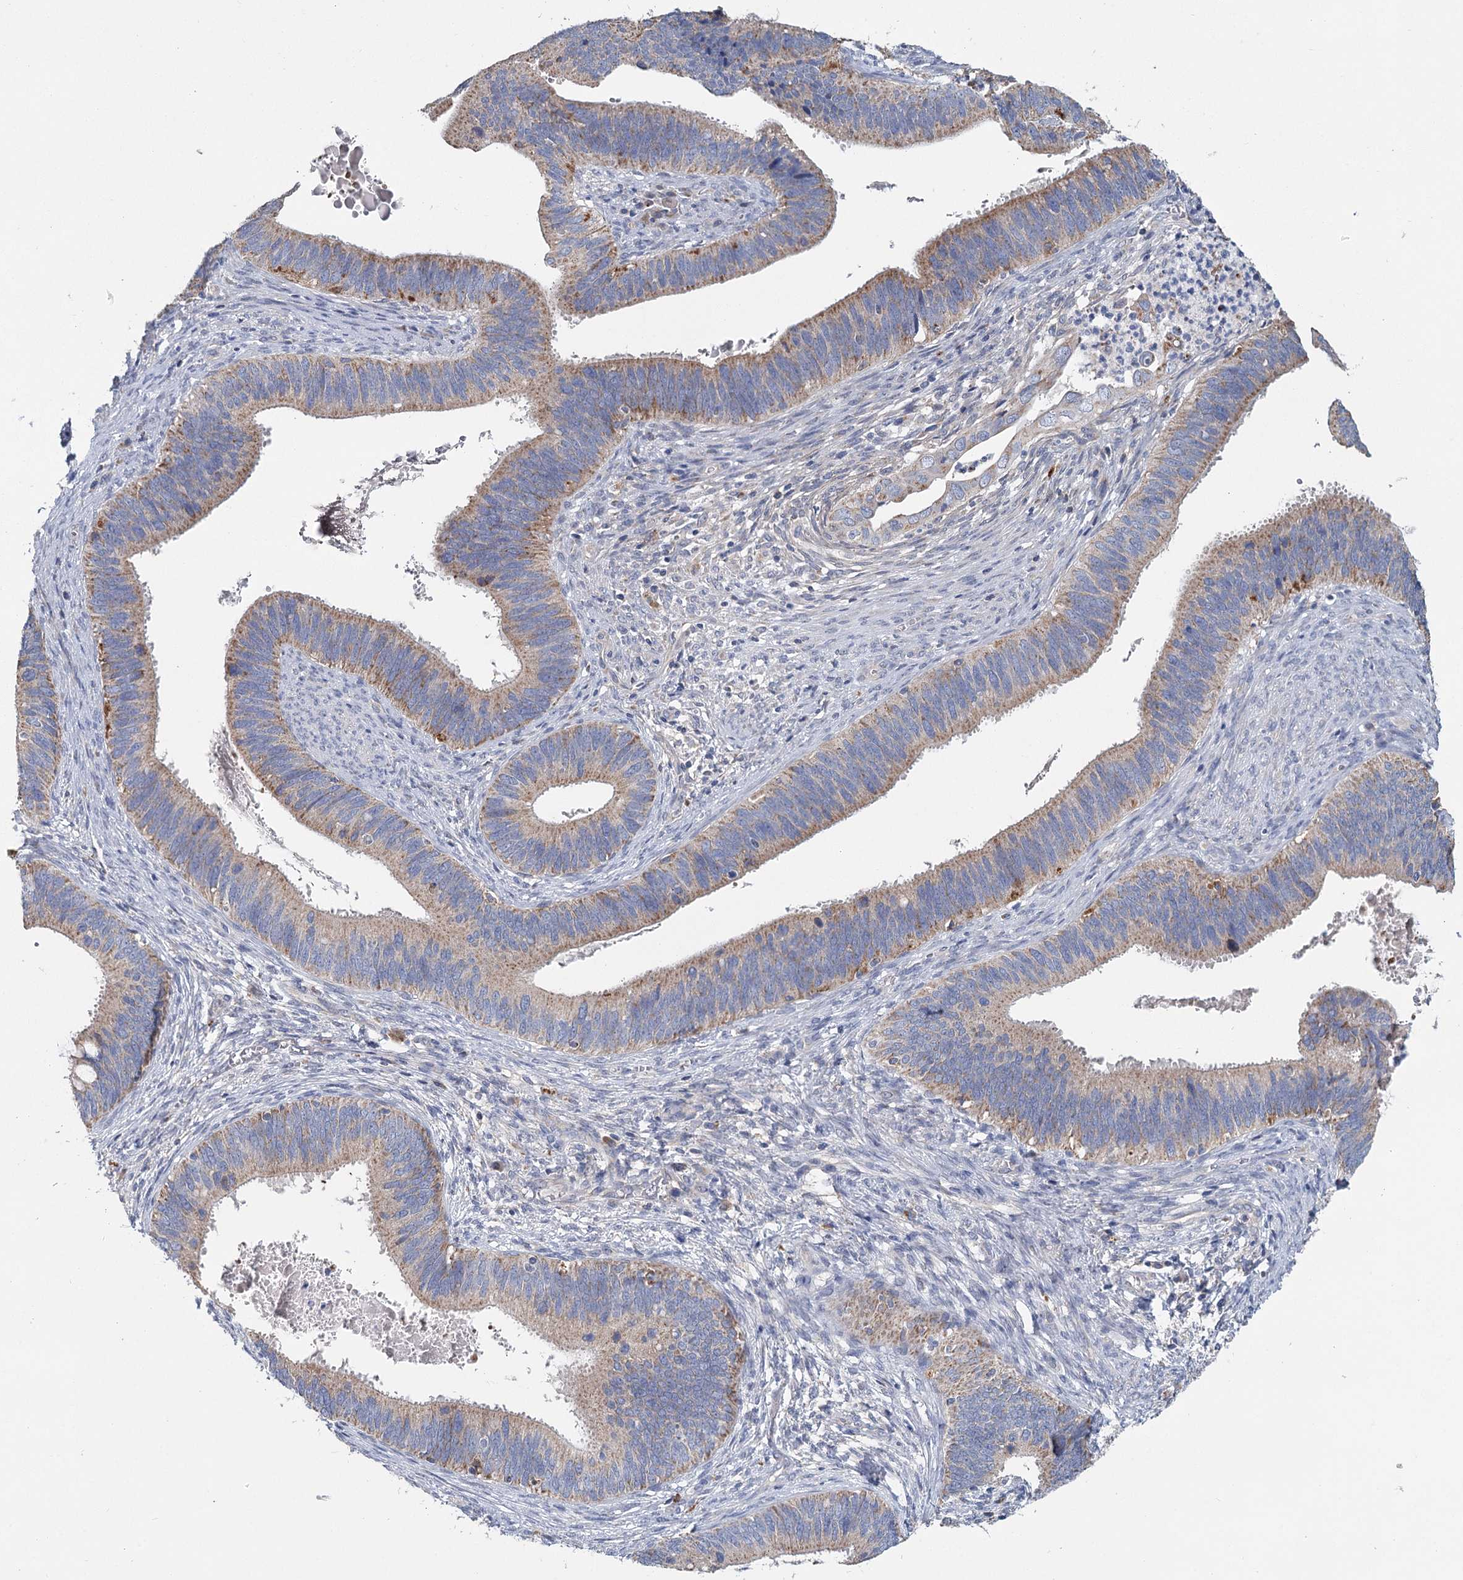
{"staining": {"intensity": "moderate", "quantity": "25%-75%", "location": "cytoplasmic/membranous"}, "tissue": "cervical cancer", "cell_type": "Tumor cells", "image_type": "cancer", "snomed": [{"axis": "morphology", "description": "Adenocarcinoma, NOS"}, {"axis": "topography", "description": "Cervix"}], "caption": "Moderate cytoplasmic/membranous protein expression is present in about 25%-75% of tumor cells in adenocarcinoma (cervical).", "gene": "ANKRD16", "patient": {"sex": "female", "age": 42}}